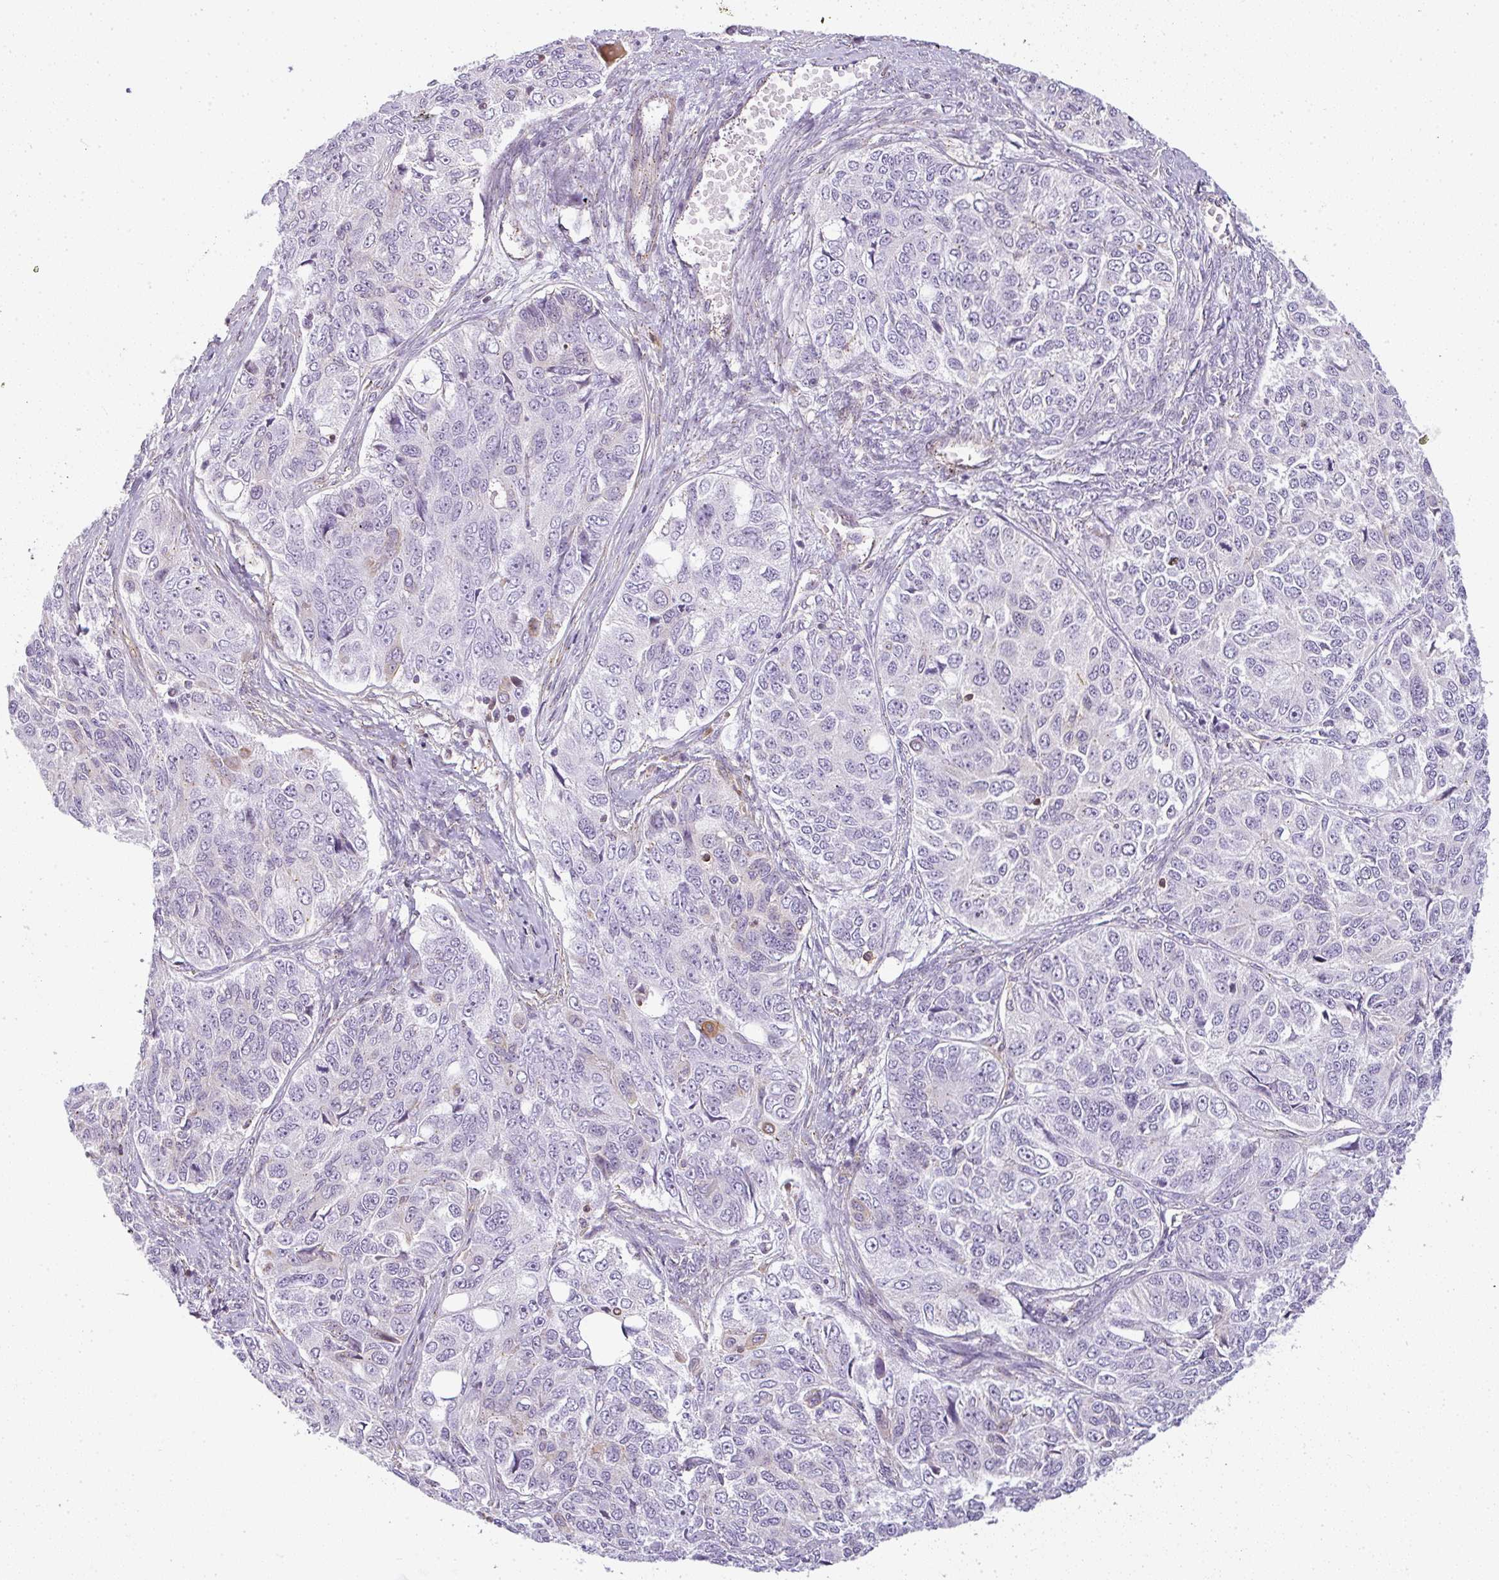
{"staining": {"intensity": "negative", "quantity": "none", "location": "none"}, "tissue": "ovarian cancer", "cell_type": "Tumor cells", "image_type": "cancer", "snomed": [{"axis": "morphology", "description": "Carcinoma, endometroid"}, {"axis": "topography", "description": "Ovary"}], "caption": "The photomicrograph displays no significant positivity in tumor cells of endometroid carcinoma (ovarian).", "gene": "SULF1", "patient": {"sex": "female", "age": 51}}